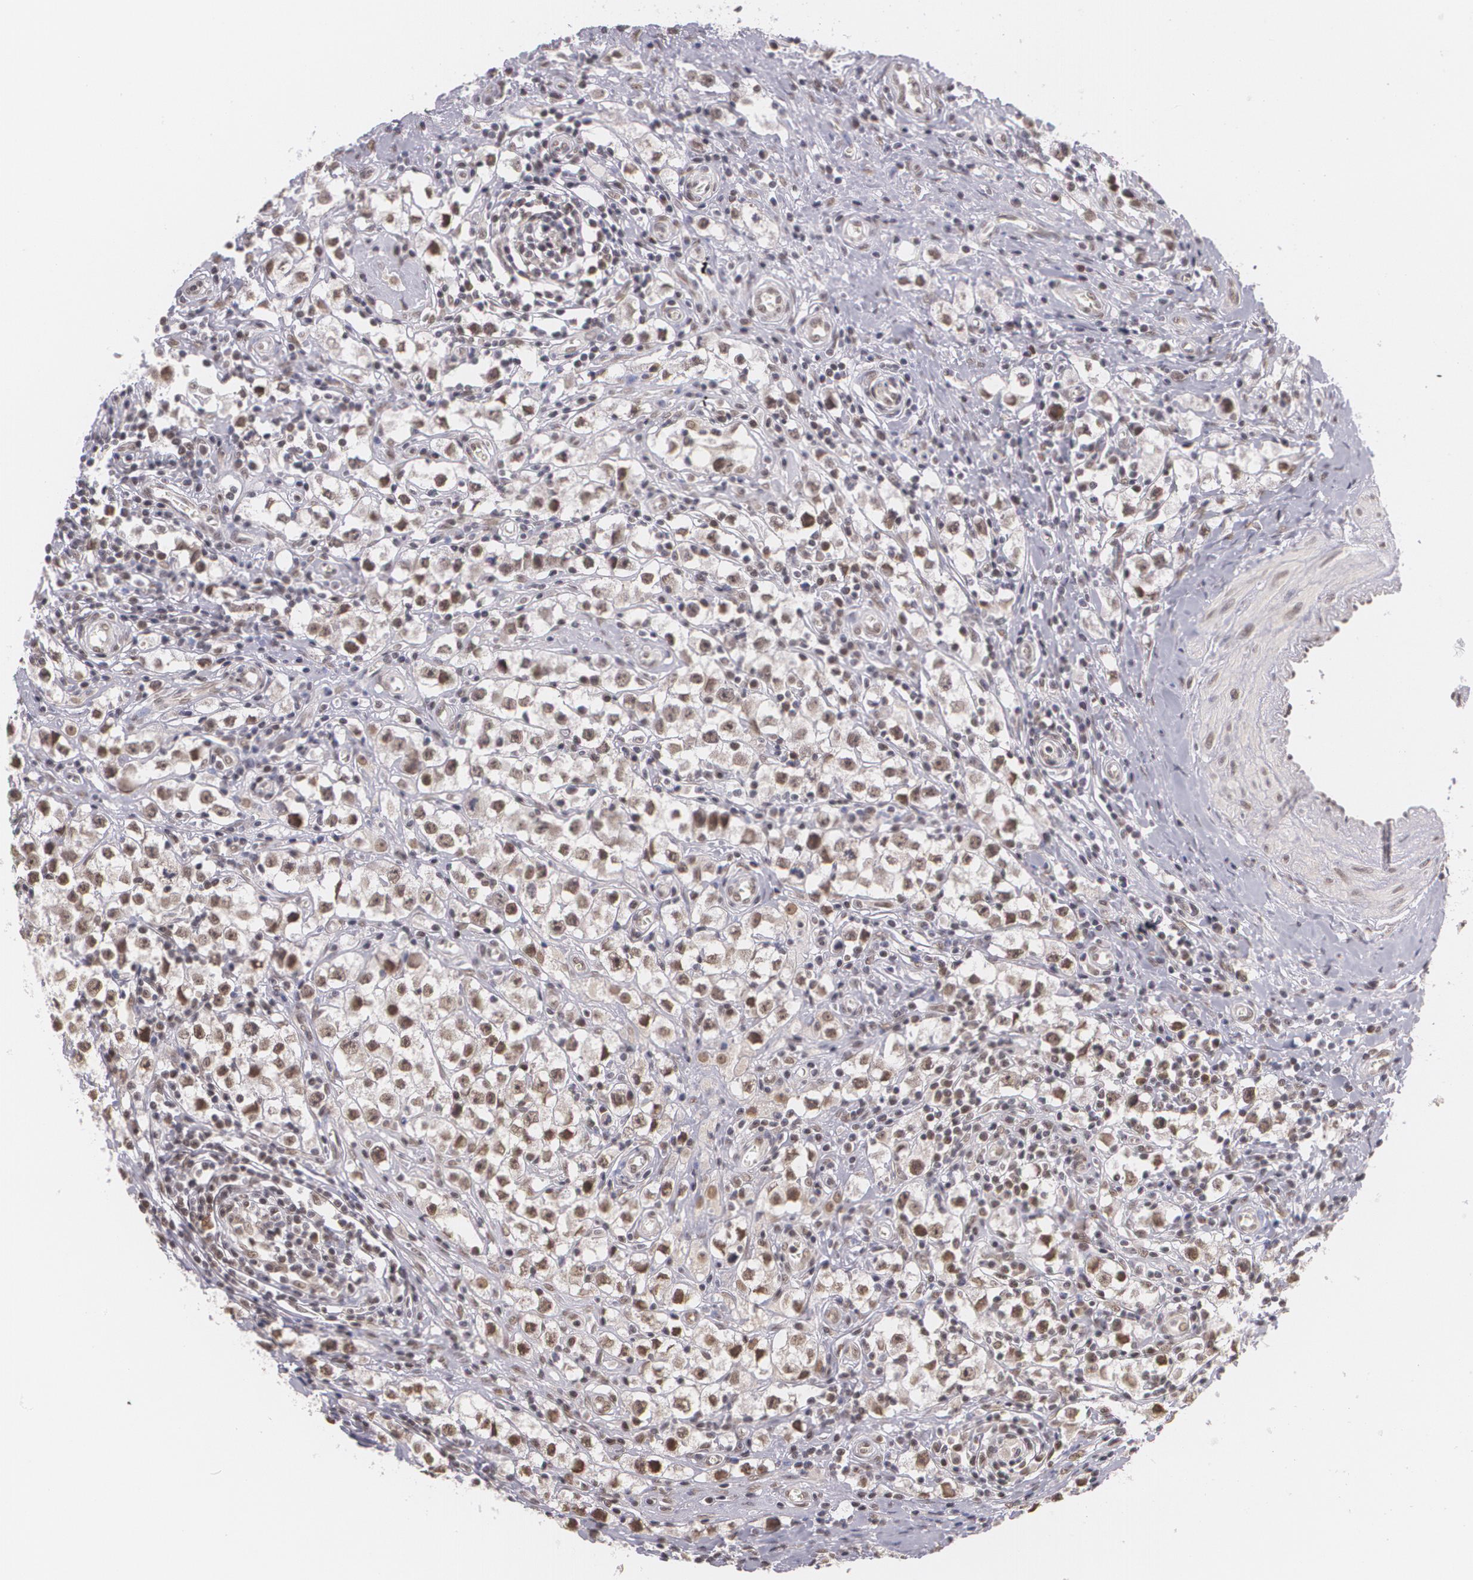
{"staining": {"intensity": "weak", "quantity": "25%-75%", "location": "nuclear"}, "tissue": "testis cancer", "cell_type": "Tumor cells", "image_type": "cancer", "snomed": [{"axis": "morphology", "description": "Seminoma, NOS"}, {"axis": "topography", "description": "Testis"}], "caption": "Weak nuclear protein expression is present in approximately 25%-75% of tumor cells in testis cancer.", "gene": "ALX1", "patient": {"sex": "male", "age": 35}}